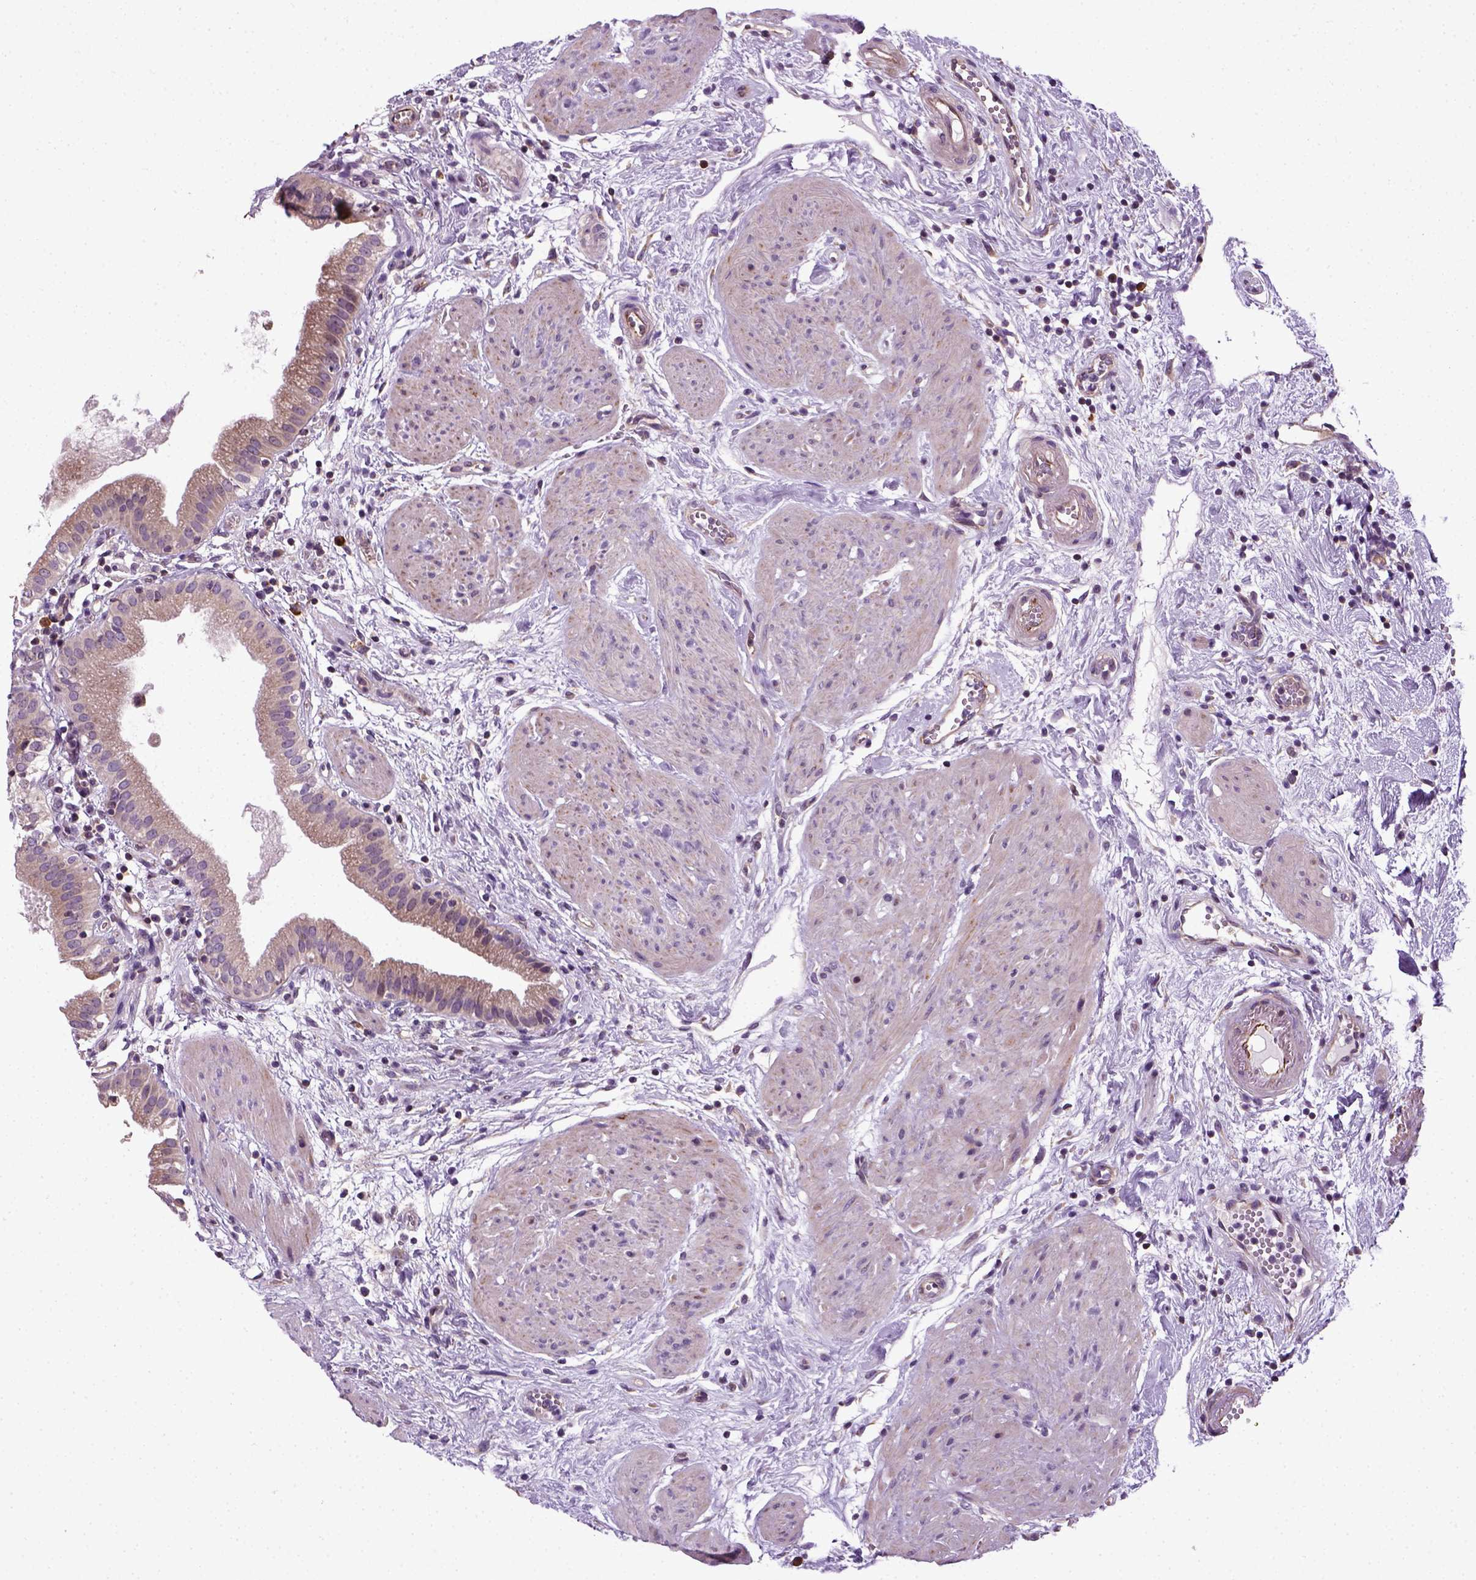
{"staining": {"intensity": "negative", "quantity": "none", "location": "none"}, "tissue": "gallbladder", "cell_type": "Glandular cells", "image_type": "normal", "snomed": [{"axis": "morphology", "description": "Normal tissue, NOS"}, {"axis": "topography", "description": "Gallbladder"}], "caption": "Gallbladder stained for a protein using immunohistochemistry demonstrates no staining glandular cells.", "gene": "TPRG1", "patient": {"sex": "female", "age": 65}}